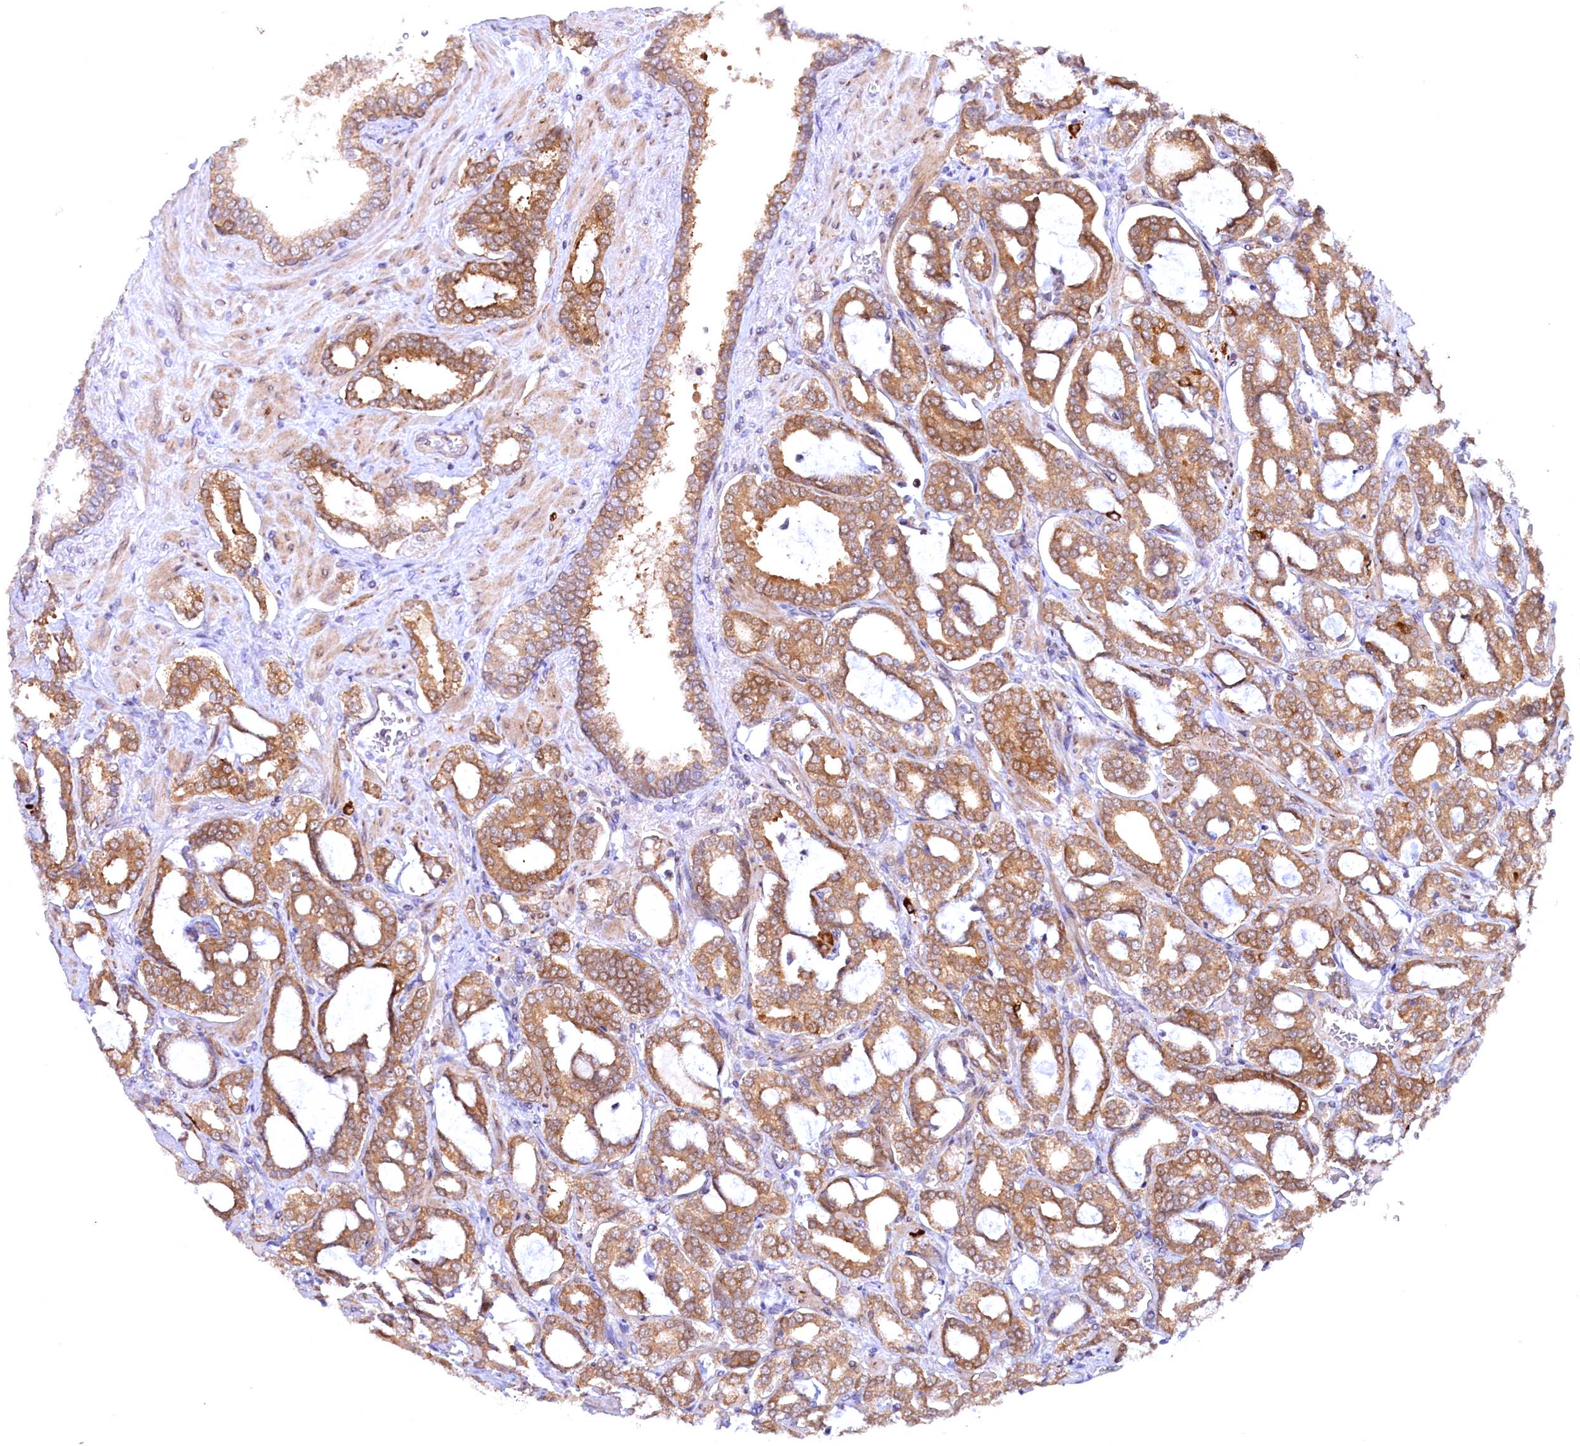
{"staining": {"intensity": "moderate", "quantity": ">75%", "location": "cytoplasmic/membranous"}, "tissue": "prostate cancer", "cell_type": "Tumor cells", "image_type": "cancer", "snomed": [{"axis": "morphology", "description": "Adenocarcinoma, High grade"}, {"axis": "topography", "description": "Prostate and seminal vesicle, NOS"}], "caption": "Tumor cells display medium levels of moderate cytoplasmic/membranous expression in about >75% of cells in adenocarcinoma (high-grade) (prostate).", "gene": "JPT2", "patient": {"sex": "male", "age": 67}}